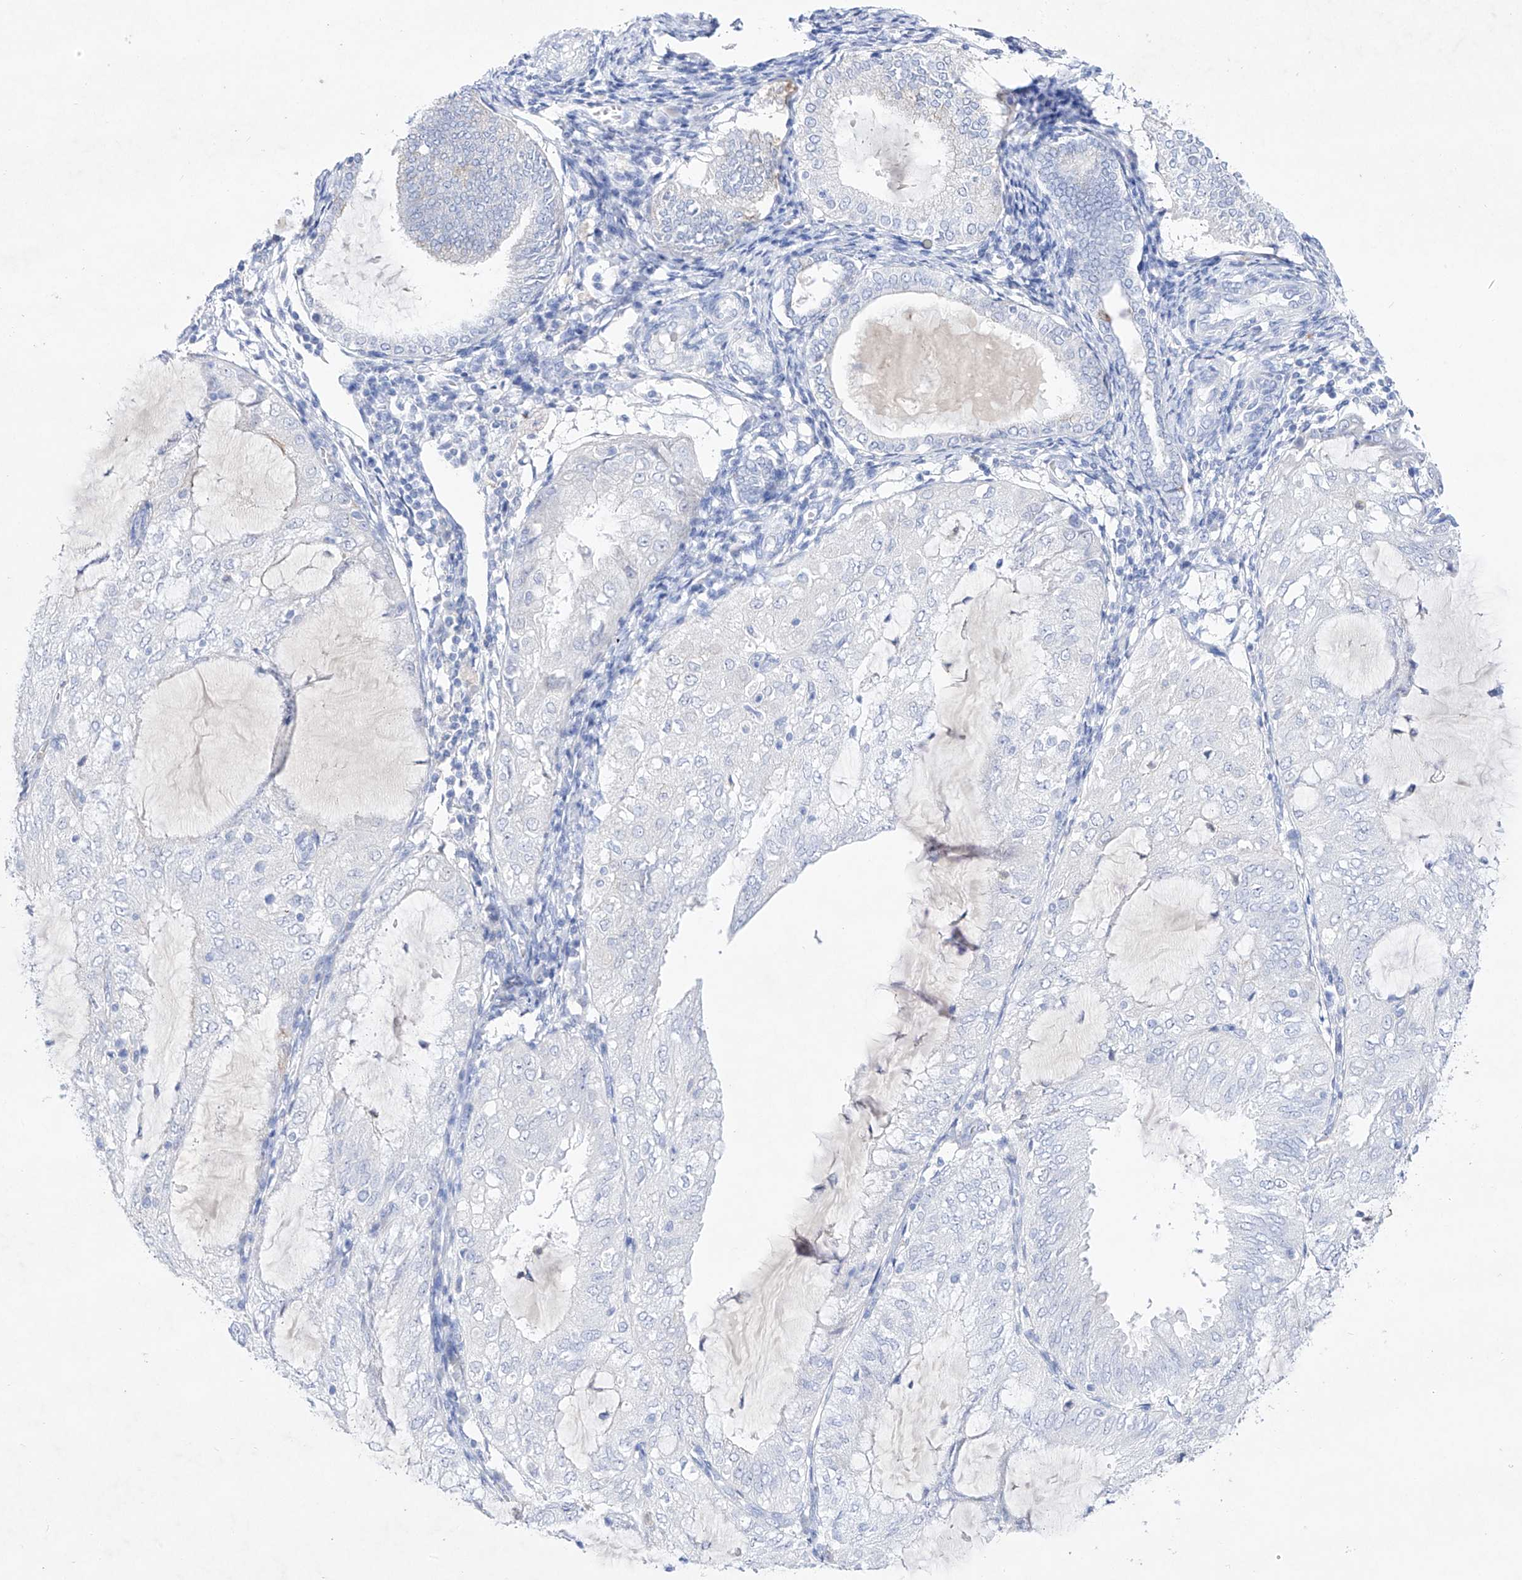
{"staining": {"intensity": "negative", "quantity": "none", "location": "none"}, "tissue": "endometrial cancer", "cell_type": "Tumor cells", "image_type": "cancer", "snomed": [{"axis": "morphology", "description": "Adenocarcinoma, NOS"}, {"axis": "topography", "description": "Endometrium"}], "caption": "Endometrial cancer stained for a protein using immunohistochemistry (IHC) demonstrates no positivity tumor cells.", "gene": "TM7SF2", "patient": {"sex": "female", "age": 81}}